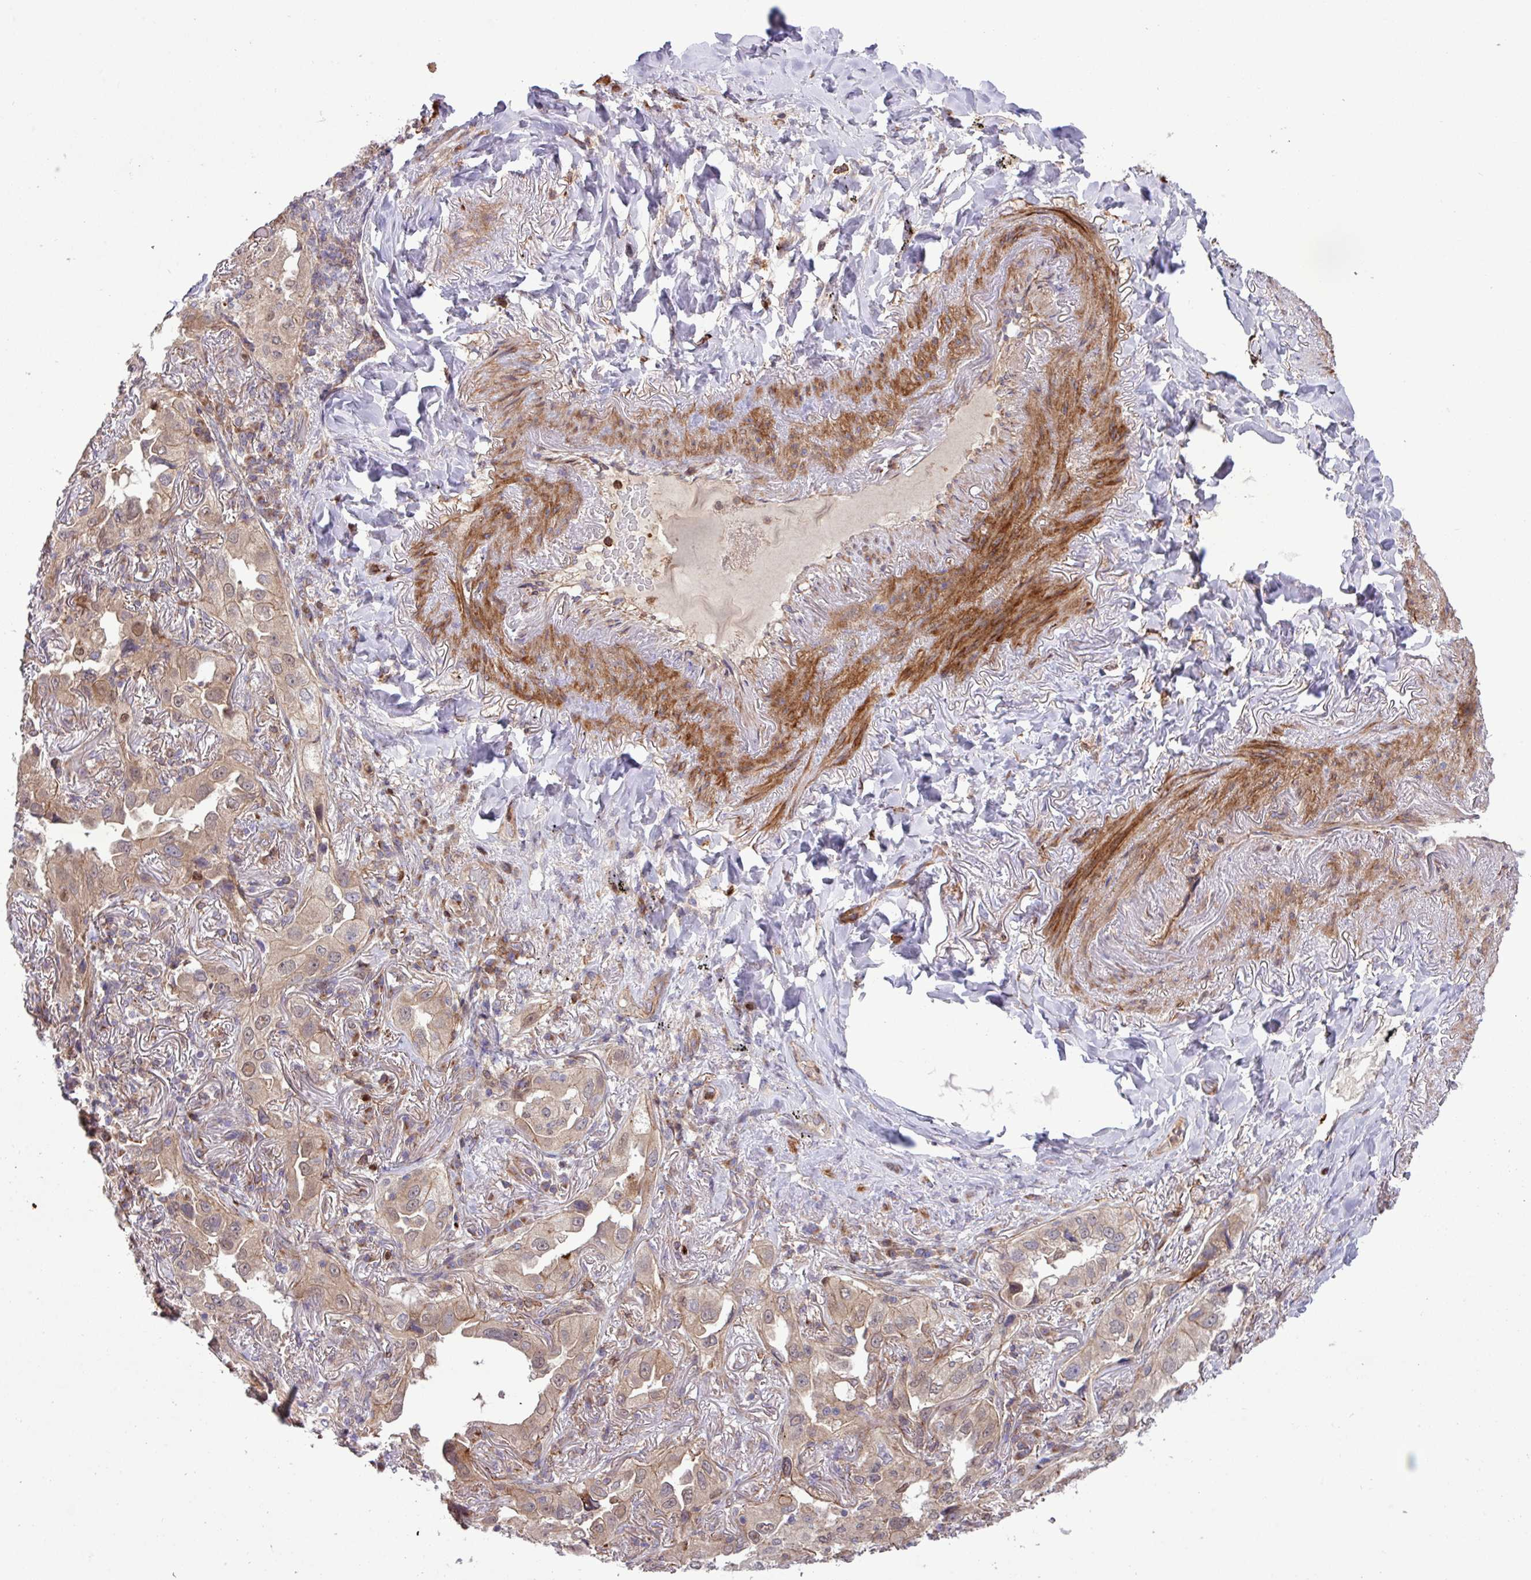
{"staining": {"intensity": "weak", "quantity": "25%-75%", "location": "cytoplasmic/membranous,nuclear"}, "tissue": "lung cancer", "cell_type": "Tumor cells", "image_type": "cancer", "snomed": [{"axis": "morphology", "description": "Adenocarcinoma, NOS"}, {"axis": "topography", "description": "Lung"}], "caption": "The immunohistochemical stain highlights weak cytoplasmic/membranous and nuclear staining in tumor cells of adenocarcinoma (lung) tissue.", "gene": "CNTRL", "patient": {"sex": "female", "age": 69}}